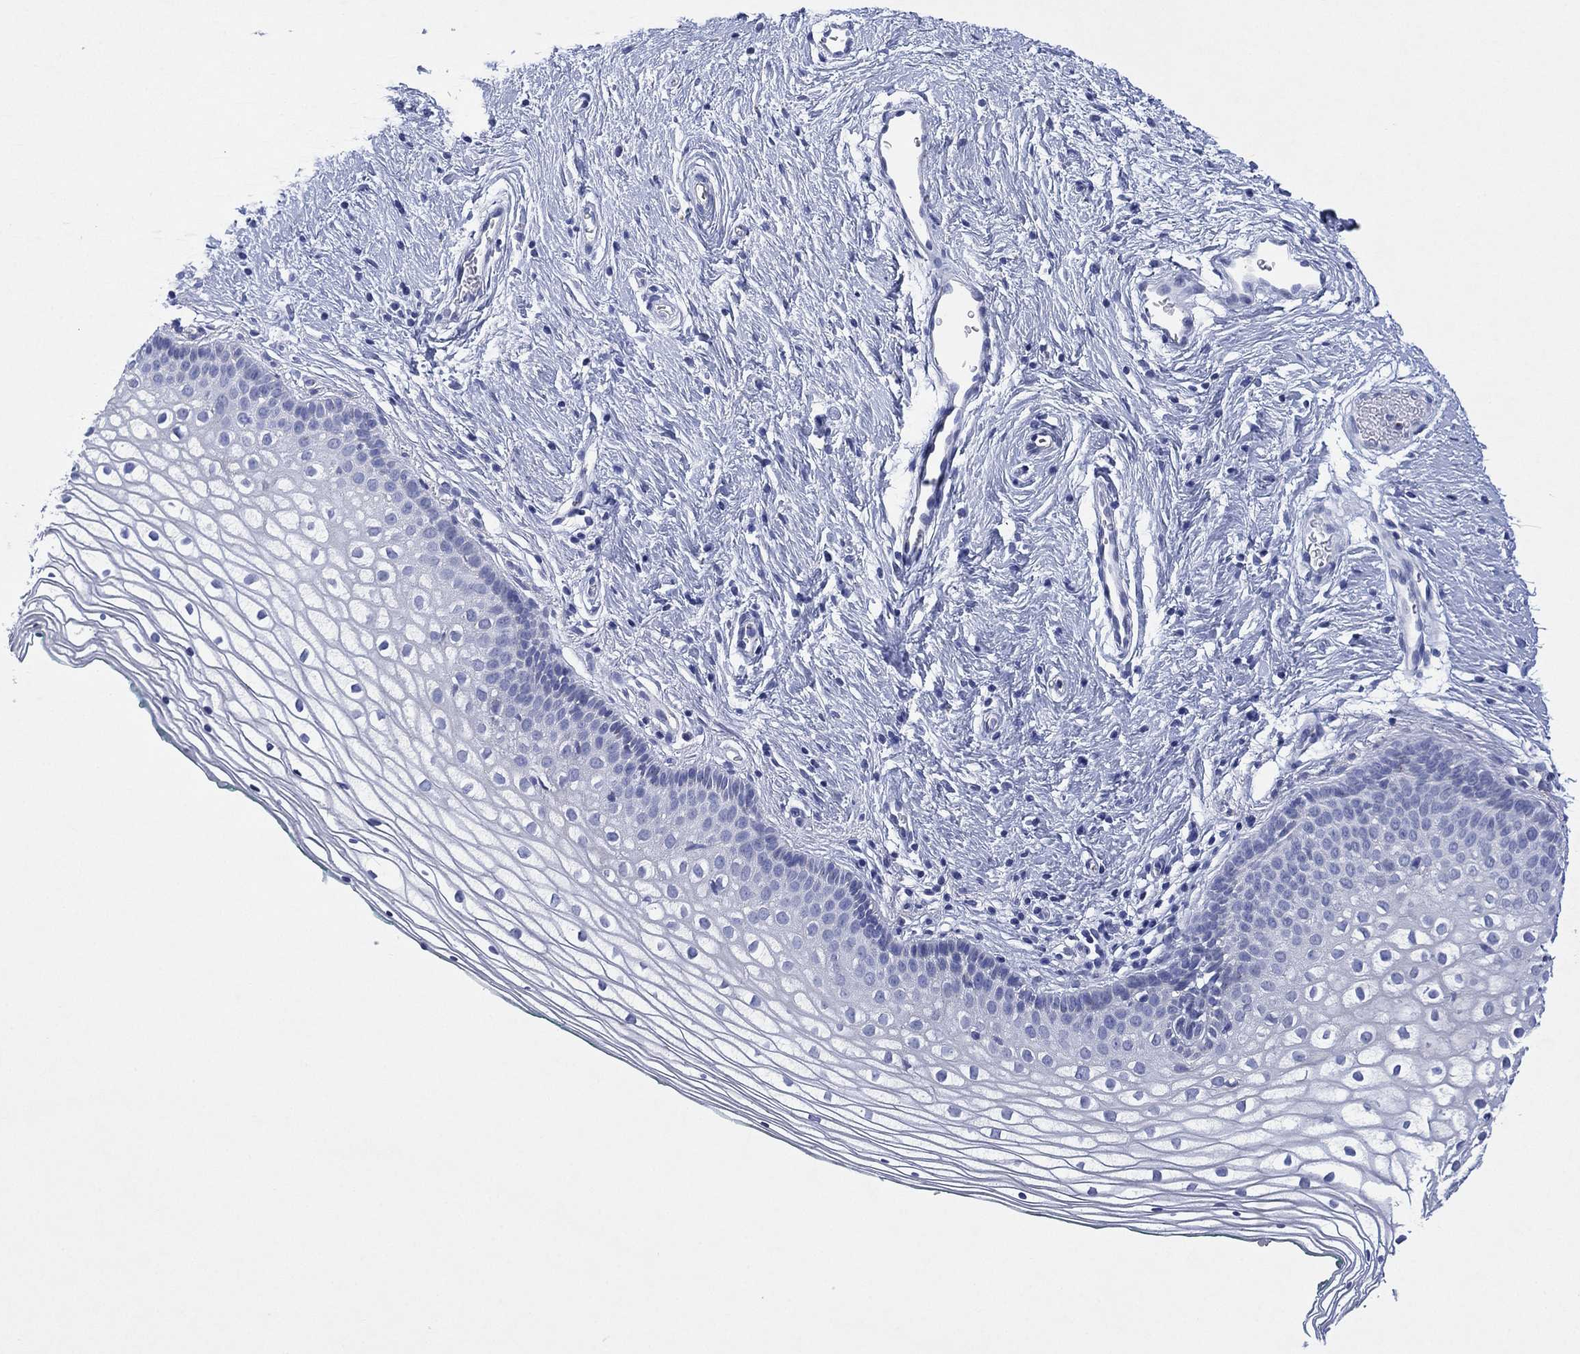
{"staining": {"intensity": "negative", "quantity": "none", "location": "none"}, "tissue": "vagina", "cell_type": "Squamous epithelial cells", "image_type": "normal", "snomed": [{"axis": "morphology", "description": "Normal tissue, NOS"}, {"axis": "topography", "description": "Vagina"}], "caption": "Protein analysis of unremarkable vagina demonstrates no significant positivity in squamous epithelial cells.", "gene": "CHRNA3", "patient": {"sex": "female", "age": 36}}